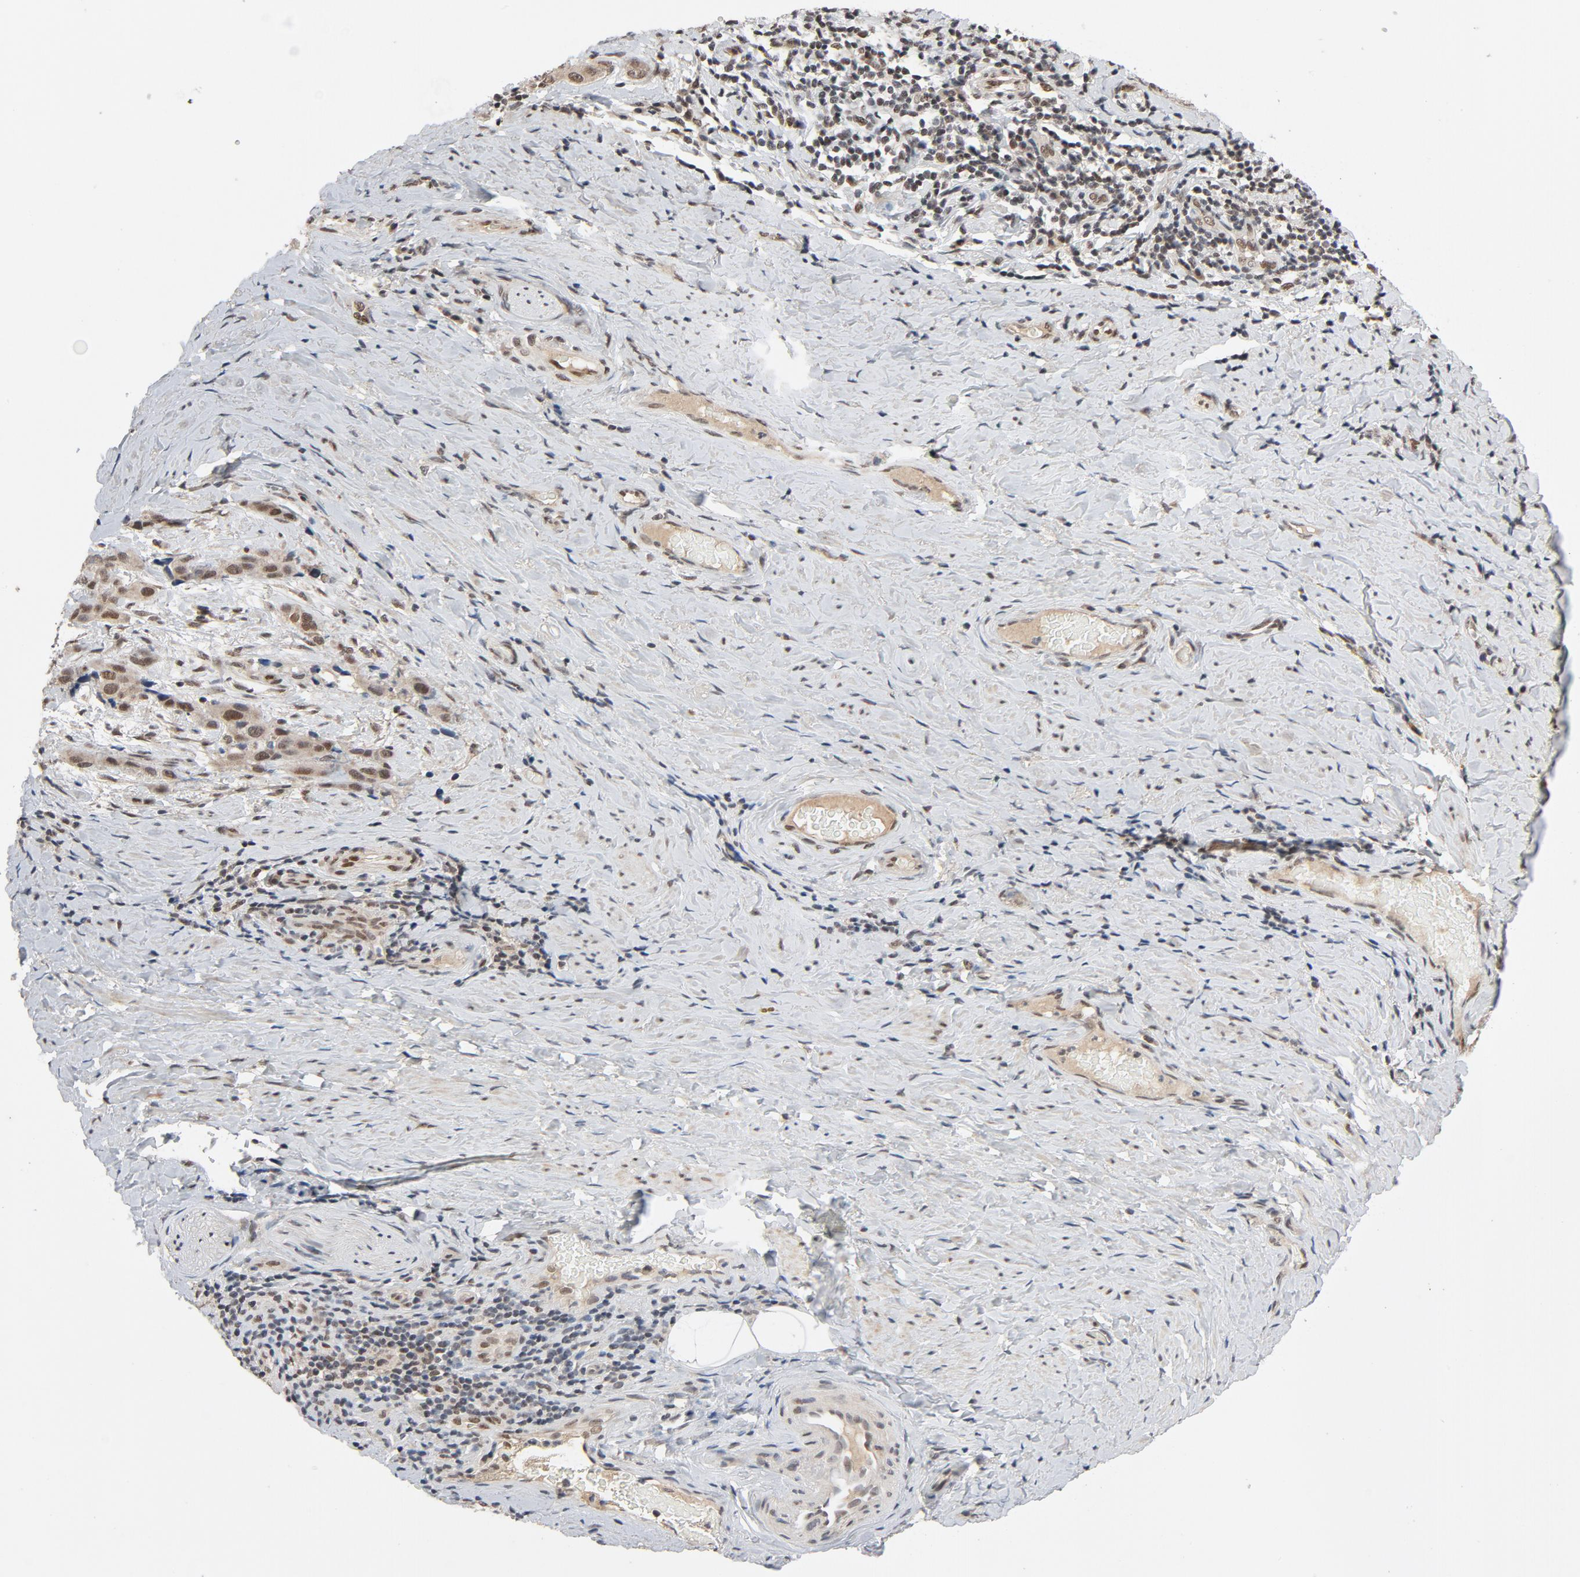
{"staining": {"intensity": "moderate", "quantity": ">75%", "location": "nuclear"}, "tissue": "cervical cancer", "cell_type": "Tumor cells", "image_type": "cancer", "snomed": [{"axis": "morphology", "description": "Squamous cell carcinoma, NOS"}, {"axis": "topography", "description": "Cervix"}], "caption": "Immunohistochemistry (IHC) of human squamous cell carcinoma (cervical) demonstrates medium levels of moderate nuclear staining in about >75% of tumor cells. (Stains: DAB in brown, nuclei in blue, Microscopy: brightfield microscopy at high magnification).", "gene": "SMARCD1", "patient": {"sex": "female", "age": 54}}